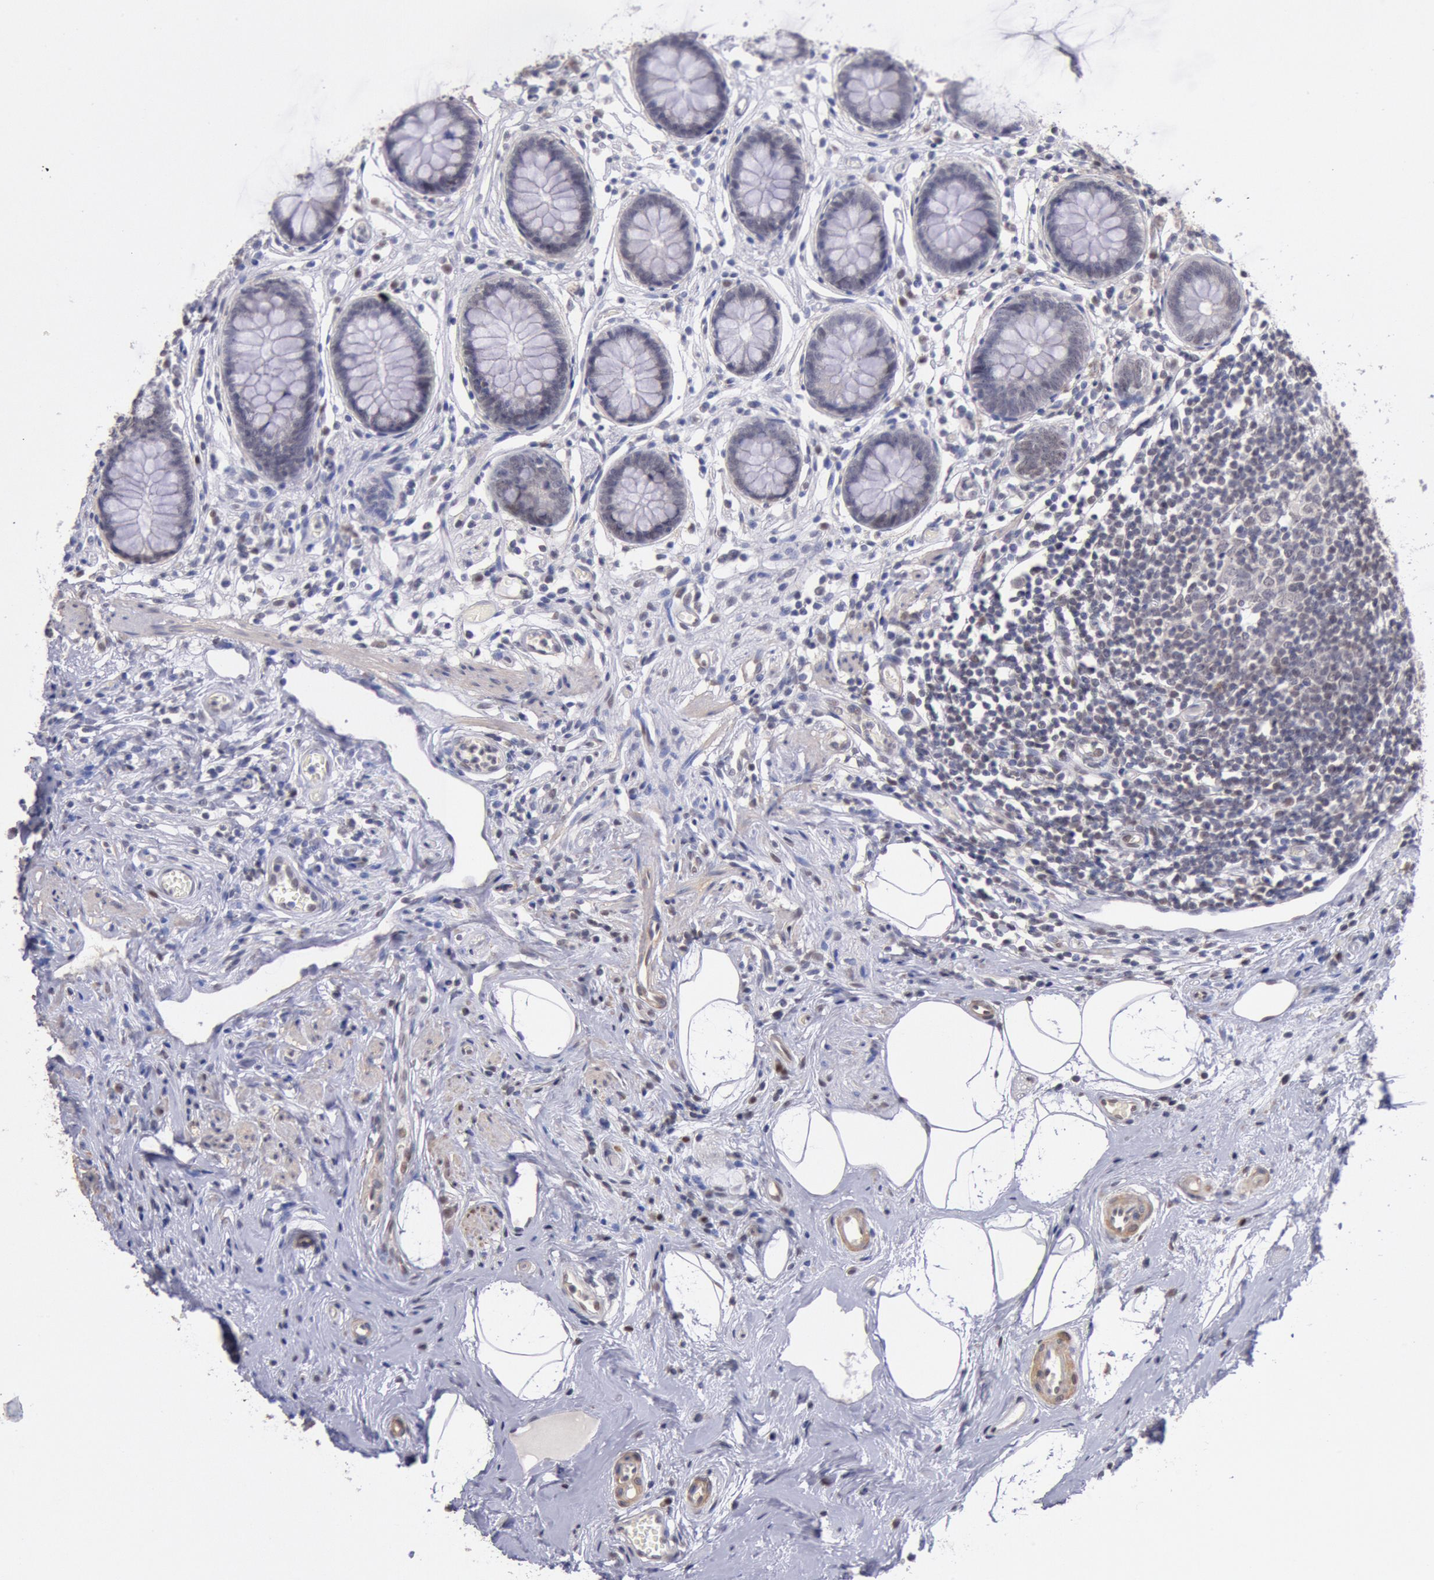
{"staining": {"intensity": "negative", "quantity": "none", "location": "none"}, "tissue": "appendix", "cell_type": "Glandular cells", "image_type": "normal", "snomed": [{"axis": "morphology", "description": "Normal tissue, NOS"}, {"axis": "topography", "description": "Appendix"}], "caption": "This histopathology image is of unremarkable appendix stained with immunohistochemistry to label a protein in brown with the nuclei are counter-stained blue. There is no positivity in glandular cells. (Immunohistochemistry (ihc), brightfield microscopy, high magnification).", "gene": "MYH6", "patient": {"sex": "male", "age": 38}}